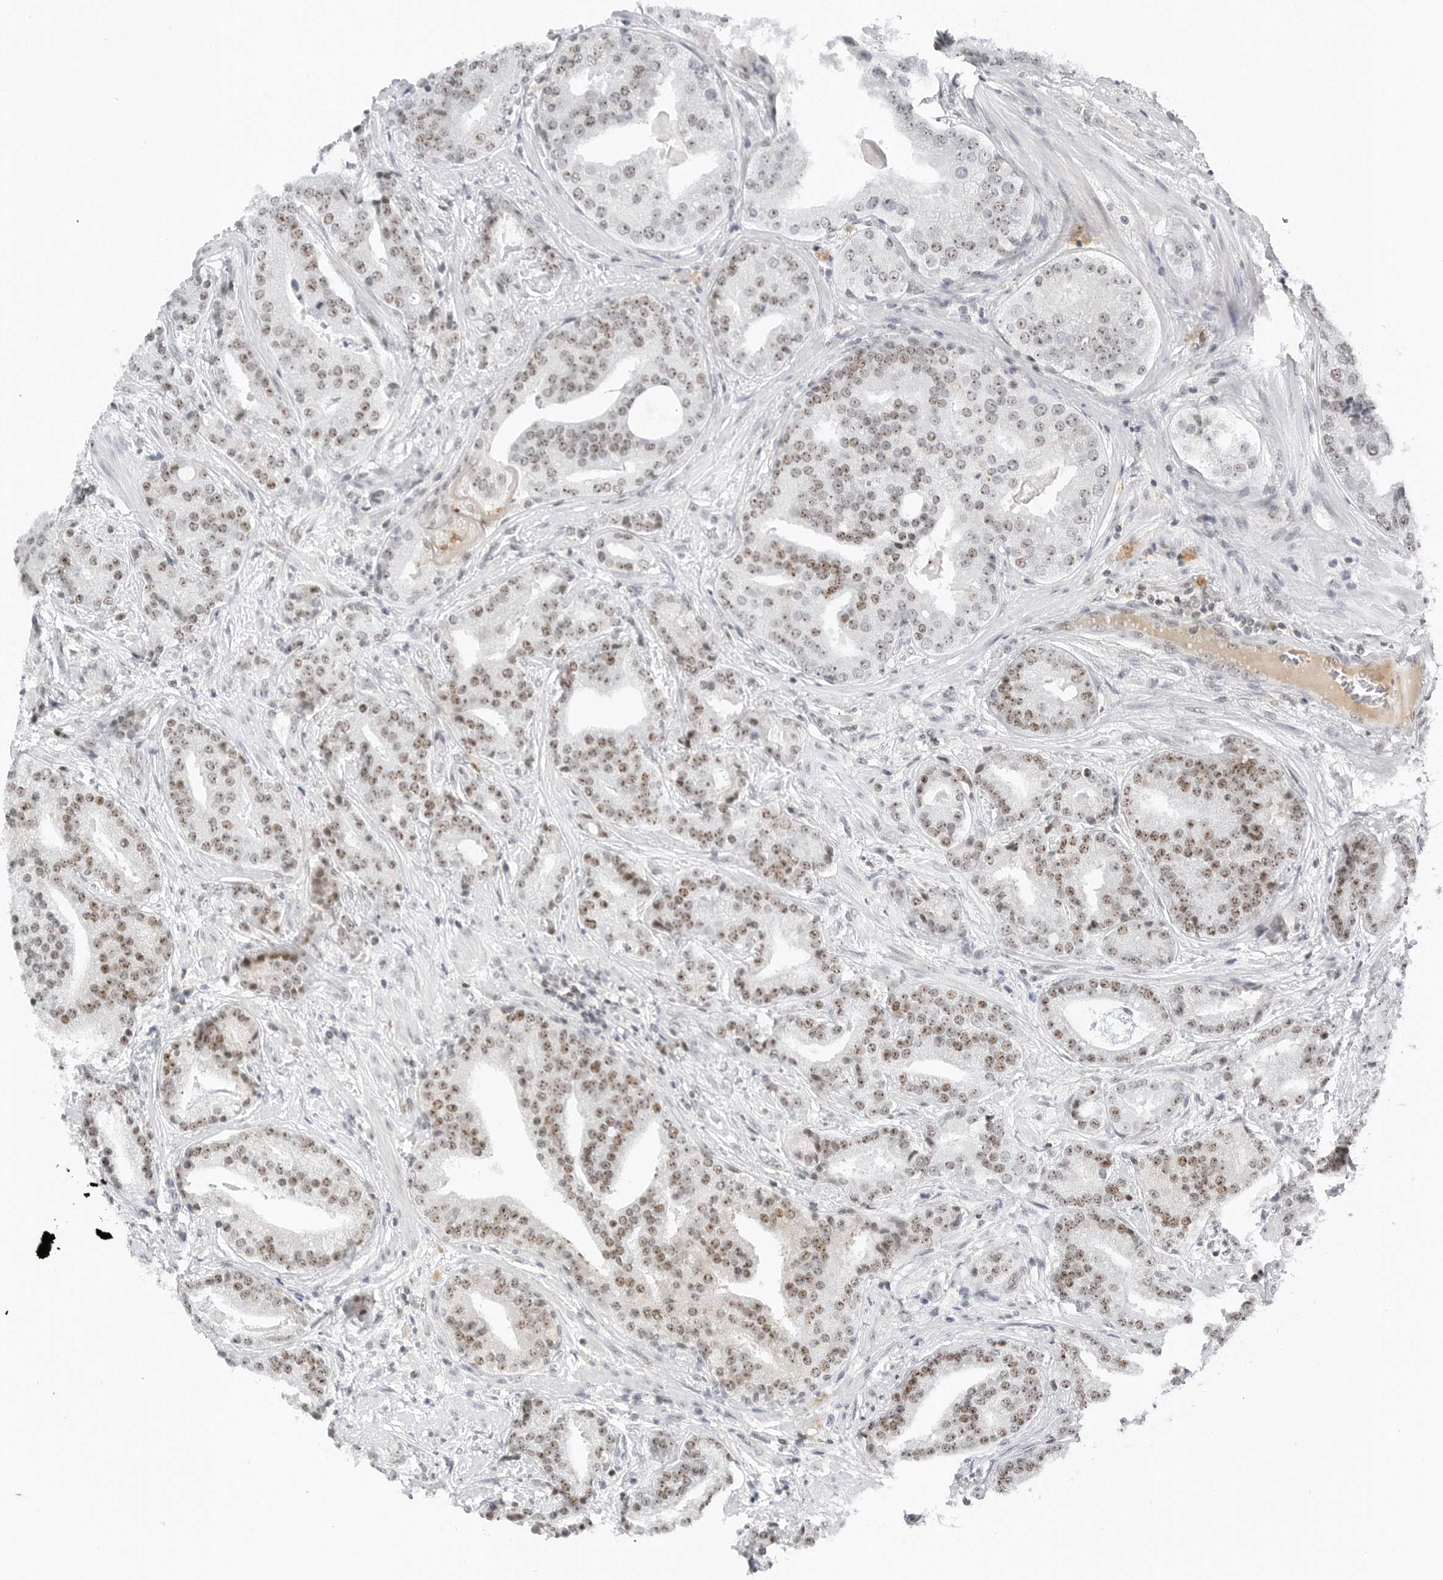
{"staining": {"intensity": "moderate", "quantity": "25%-75%", "location": "nuclear"}, "tissue": "prostate cancer", "cell_type": "Tumor cells", "image_type": "cancer", "snomed": [{"axis": "morphology", "description": "Adenocarcinoma, Low grade"}, {"axis": "topography", "description": "Prostate"}], "caption": "Tumor cells demonstrate medium levels of moderate nuclear staining in about 25%-75% of cells in human prostate cancer.", "gene": "WRAP53", "patient": {"sex": "male", "age": 67}}